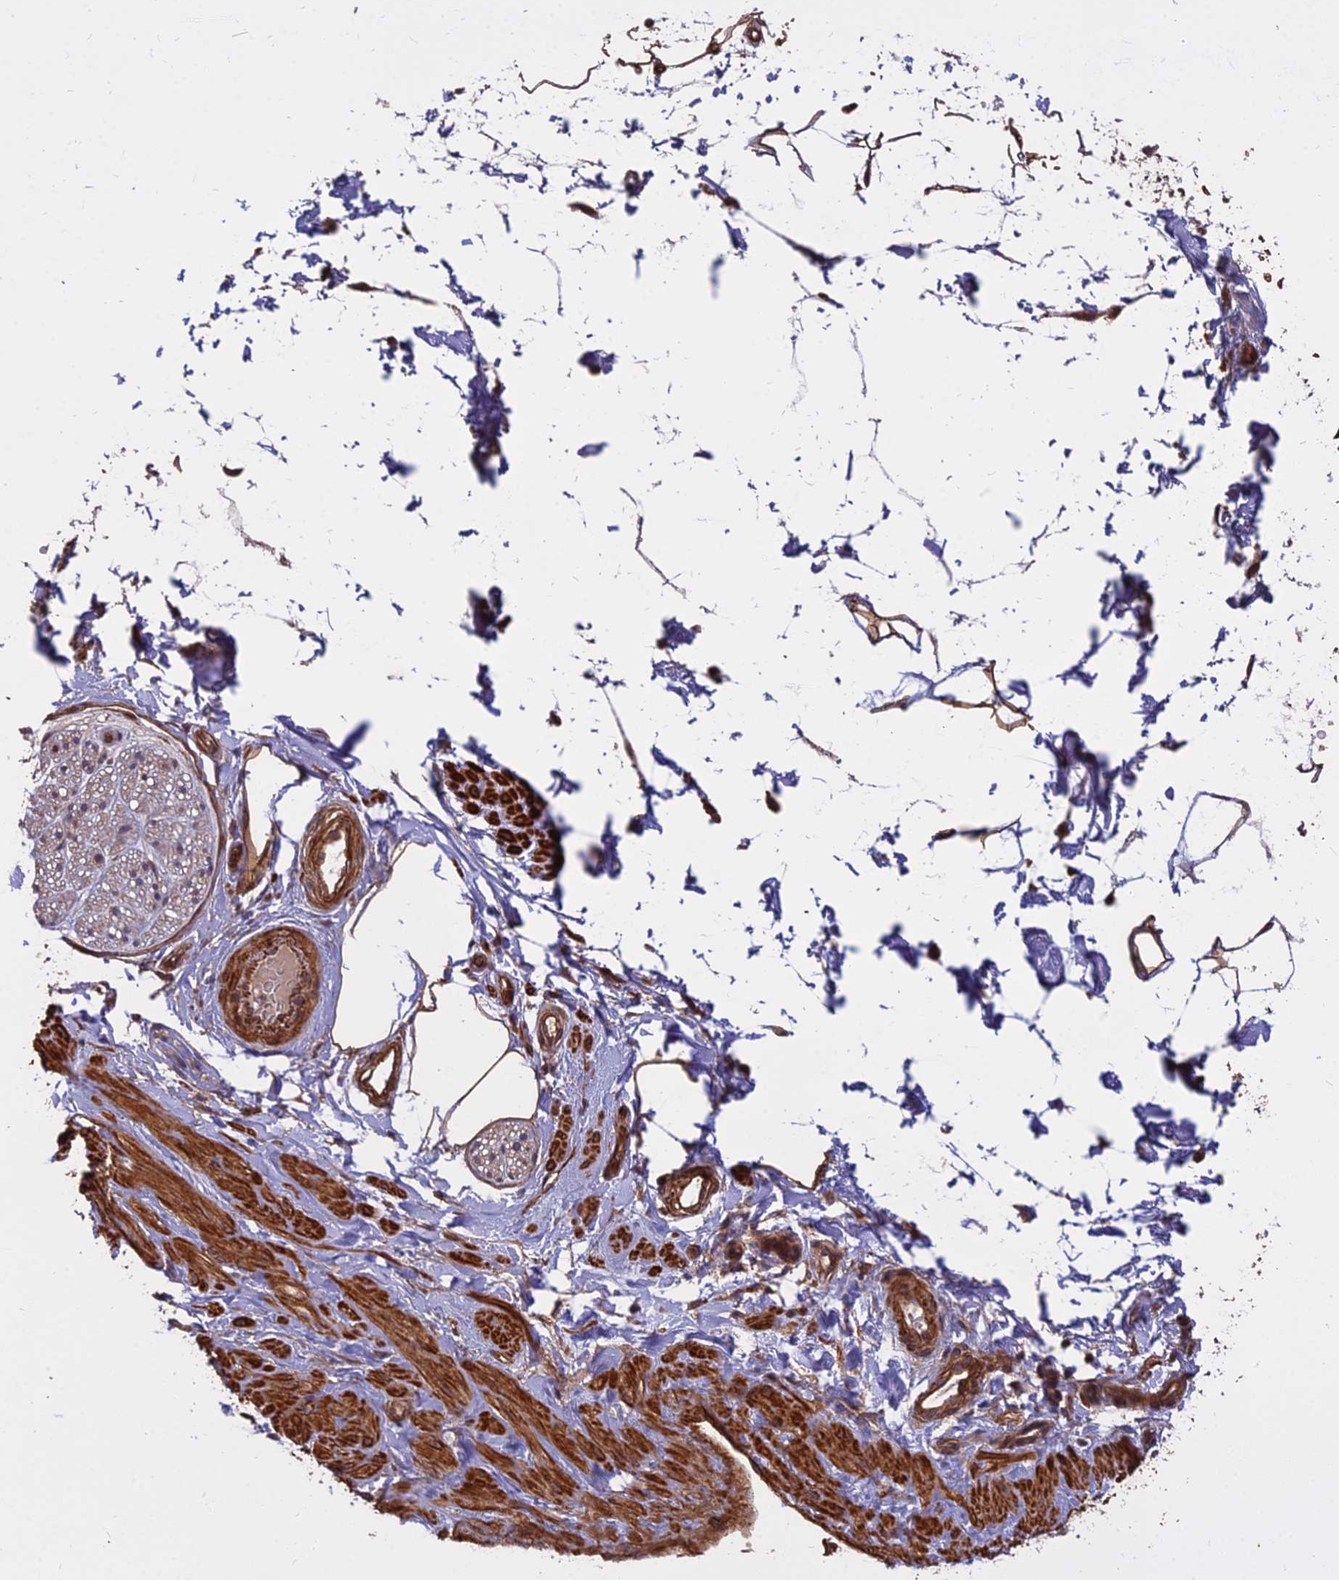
{"staining": {"intensity": "moderate", "quantity": ">75%", "location": "cytoplasmic/membranous,nuclear"}, "tissue": "adipose tissue", "cell_type": "Adipocytes", "image_type": "normal", "snomed": [{"axis": "morphology", "description": "Normal tissue, NOS"}, {"axis": "topography", "description": "Soft tissue"}, {"axis": "topography", "description": "Adipose tissue"}, {"axis": "topography", "description": "Vascular tissue"}, {"axis": "topography", "description": "Peripheral nerve tissue"}], "caption": "Adipose tissue stained with a brown dye exhibits moderate cytoplasmic/membranous,nuclear positive expression in approximately >75% of adipocytes.", "gene": "TCEA3", "patient": {"sex": "male", "age": 74}}